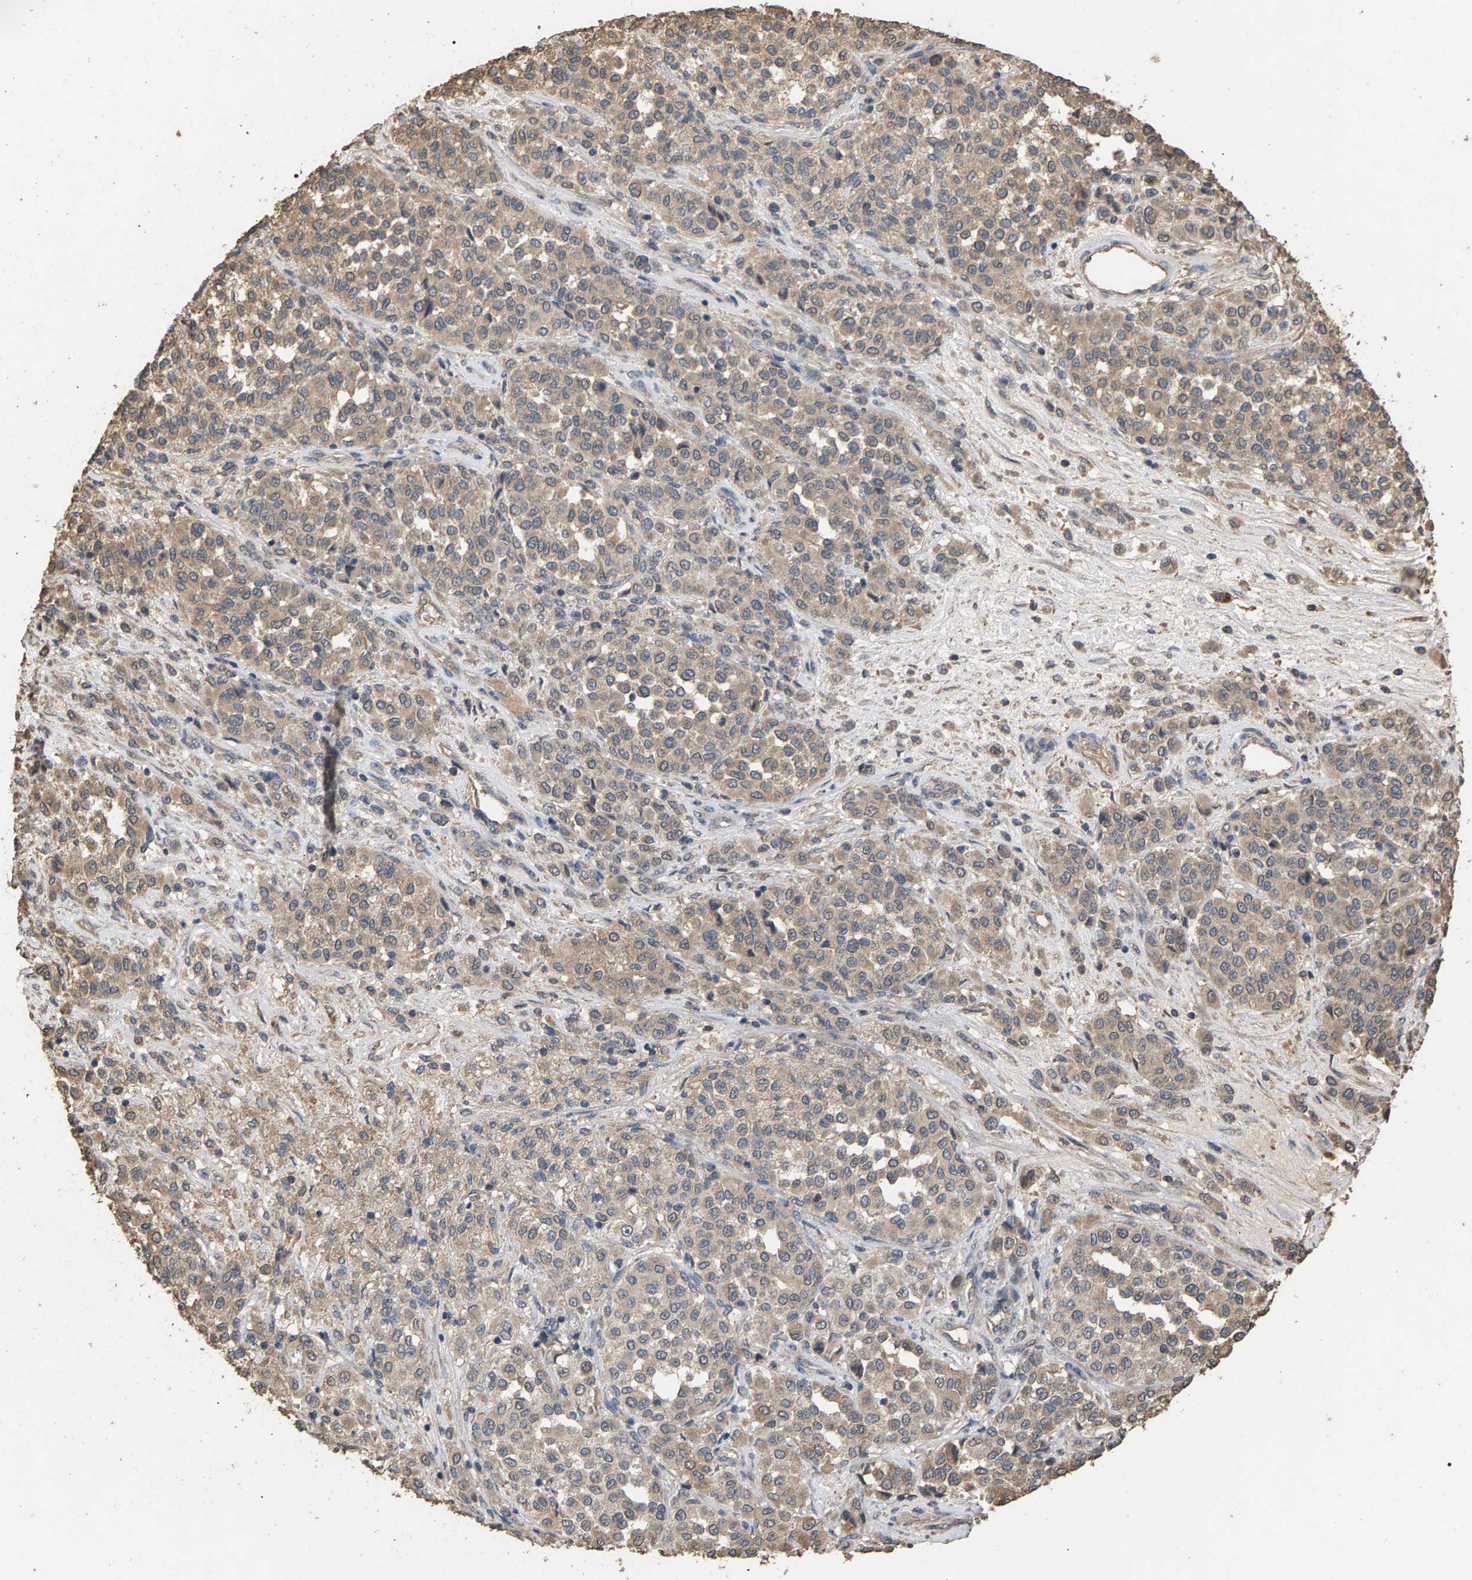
{"staining": {"intensity": "weak", "quantity": ">75%", "location": "cytoplasmic/membranous"}, "tissue": "melanoma", "cell_type": "Tumor cells", "image_type": "cancer", "snomed": [{"axis": "morphology", "description": "Malignant melanoma, Metastatic site"}, {"axis": "topography", "description": "Pancreas"}], "caption": "The image displays a brown stain indicating the presence of a protein in the cytoplasmic/membranous of tumor cells in melanoma. (DAB = brown stain, brightfield microscopy at high magnification).", "gene": "HTRA3", "patient": {"sex": "female", "age": 30}}